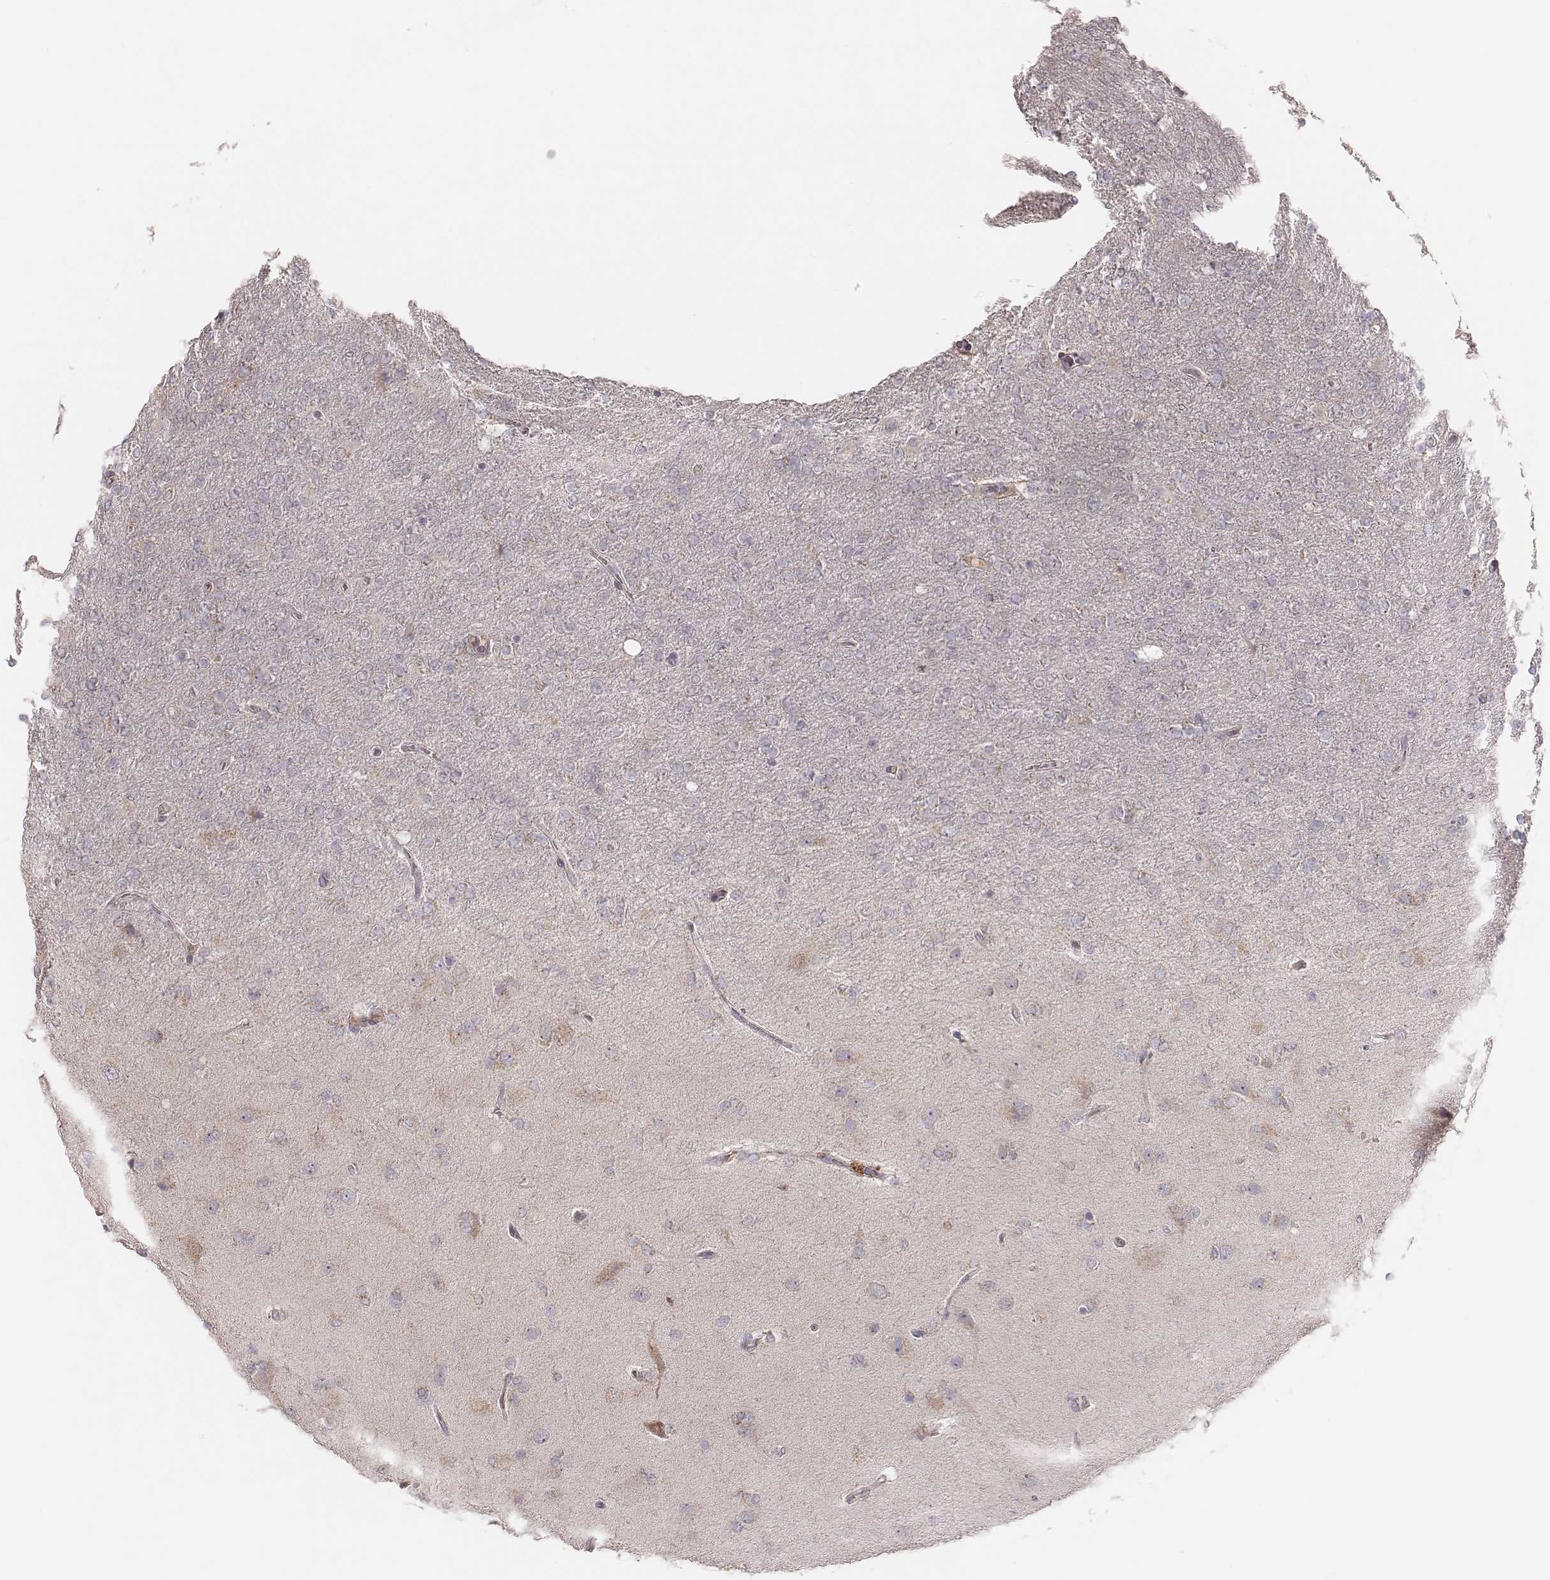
{"staining": {"intensity": "negative", "quantity": "none", "location": "none"}, "tissue": "glioma", "cell_type": "Tumor cells", "image_type": "cancer", "snomed": [{"axis": "morphology", "description": "Glioma, malignant, High grade"}, {"axis": "topography", "description": "Cerebral cortex"}], "caption": "This histopathology image is of glioma stained with immunohistochemistry to label a protein in brown with the nuclei are counter-stained blue. There is no expression in tumor cells.", "gene": "MRPS27", "patient": {"sex": "male", "age": 70}}